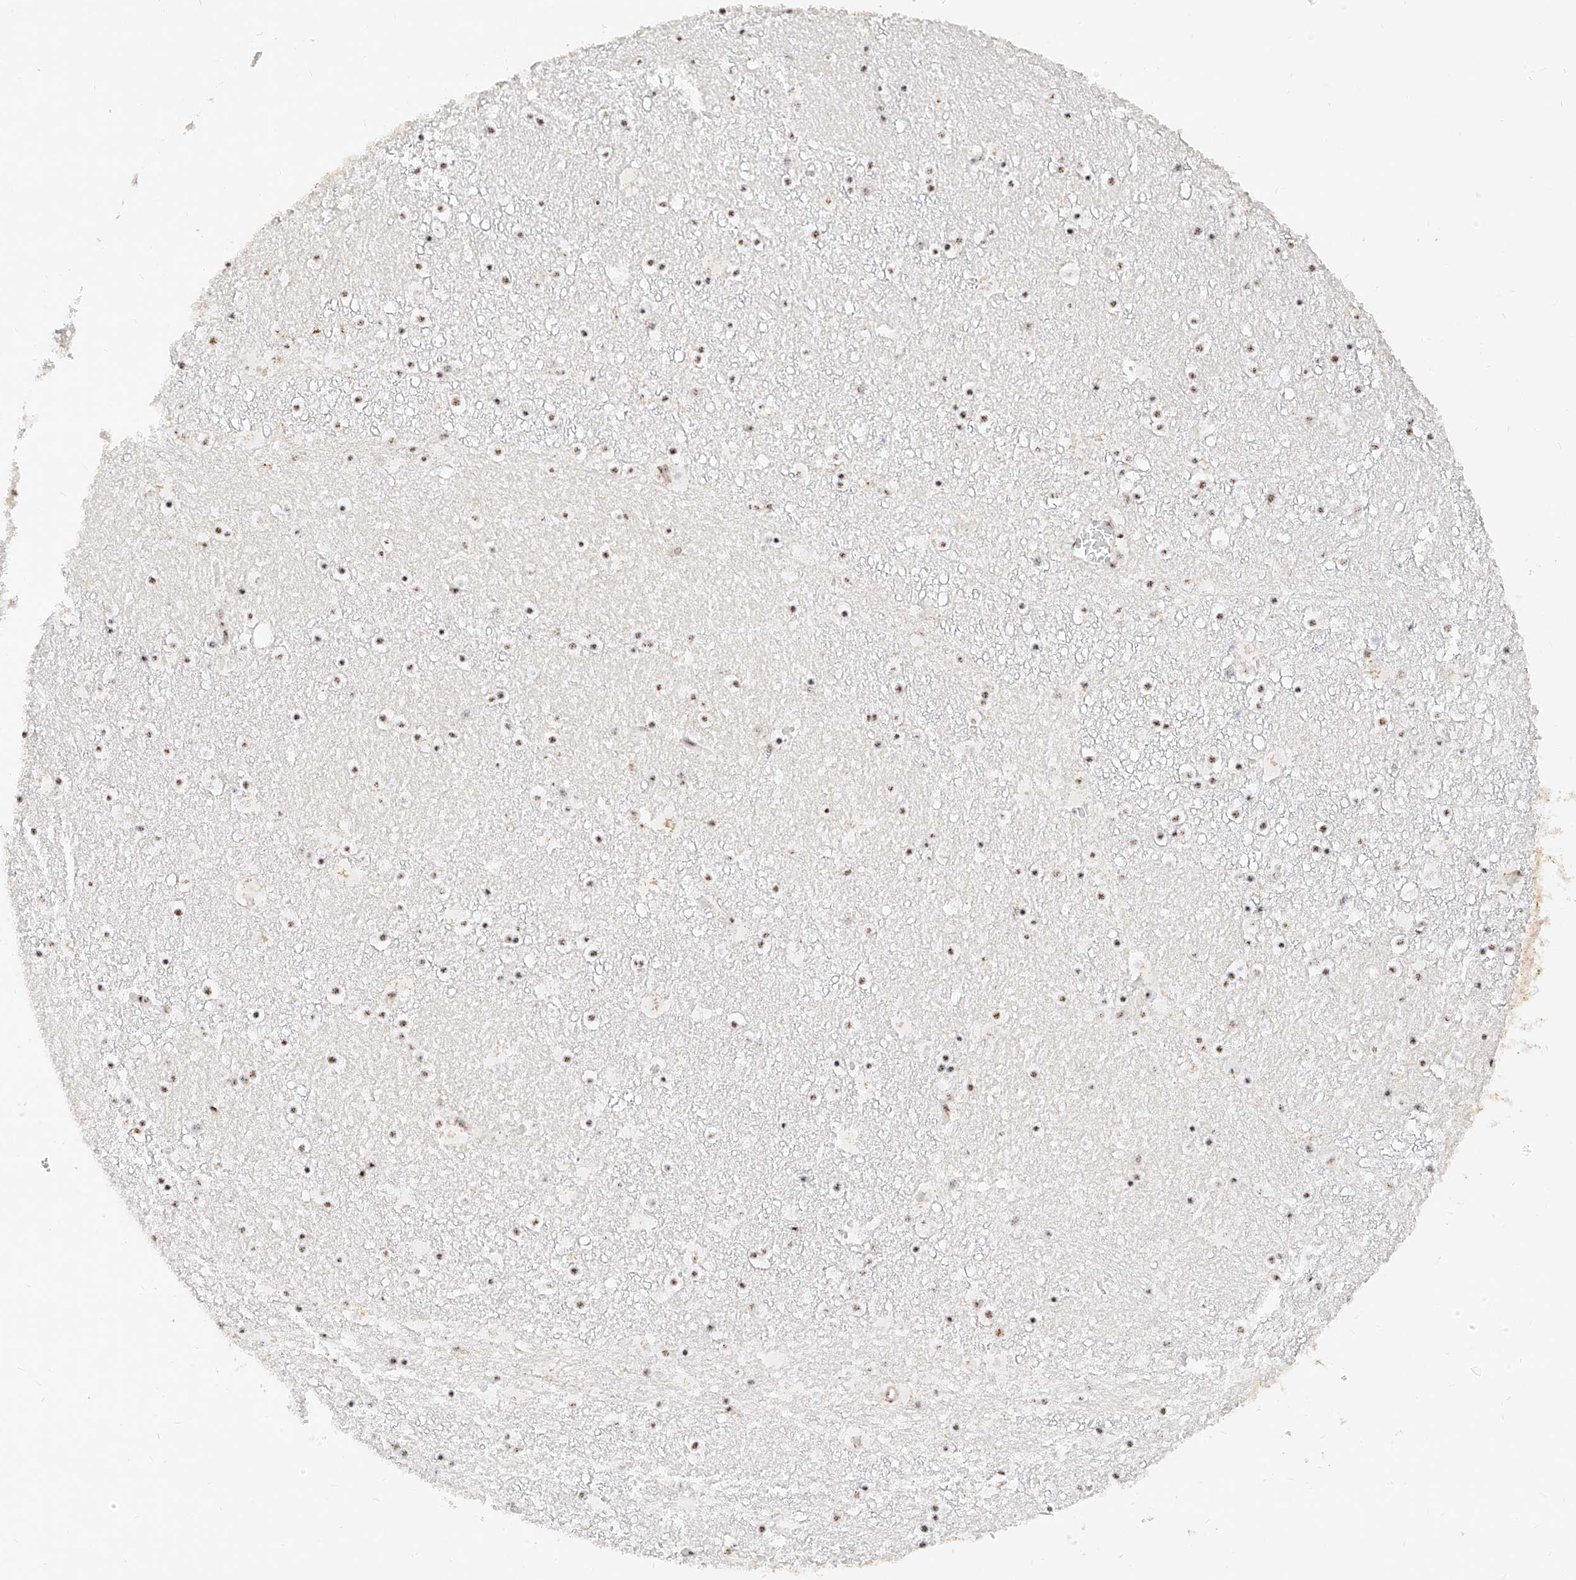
{"staining": {"intensity": "moderate", "quantity": "25%-75%", "location": "nuclear"}, "tissue": "caudate", "cell_type": "Glial cells", "image_type": "normal", "snomed": [{"axis": "morphology", "description": "Normal tissue, NOS"}, {"axis": "topography", "description": "Lateral ventricle wall"}], "caption": "IHC image of benign human caudate stained for a protein (brown), which shows medium levels of moderate nuclear expression in approximately 25%-75% of glial cells.", "gene": "ATXN7L2", "patient": {"sex": "male", "age": 45}}